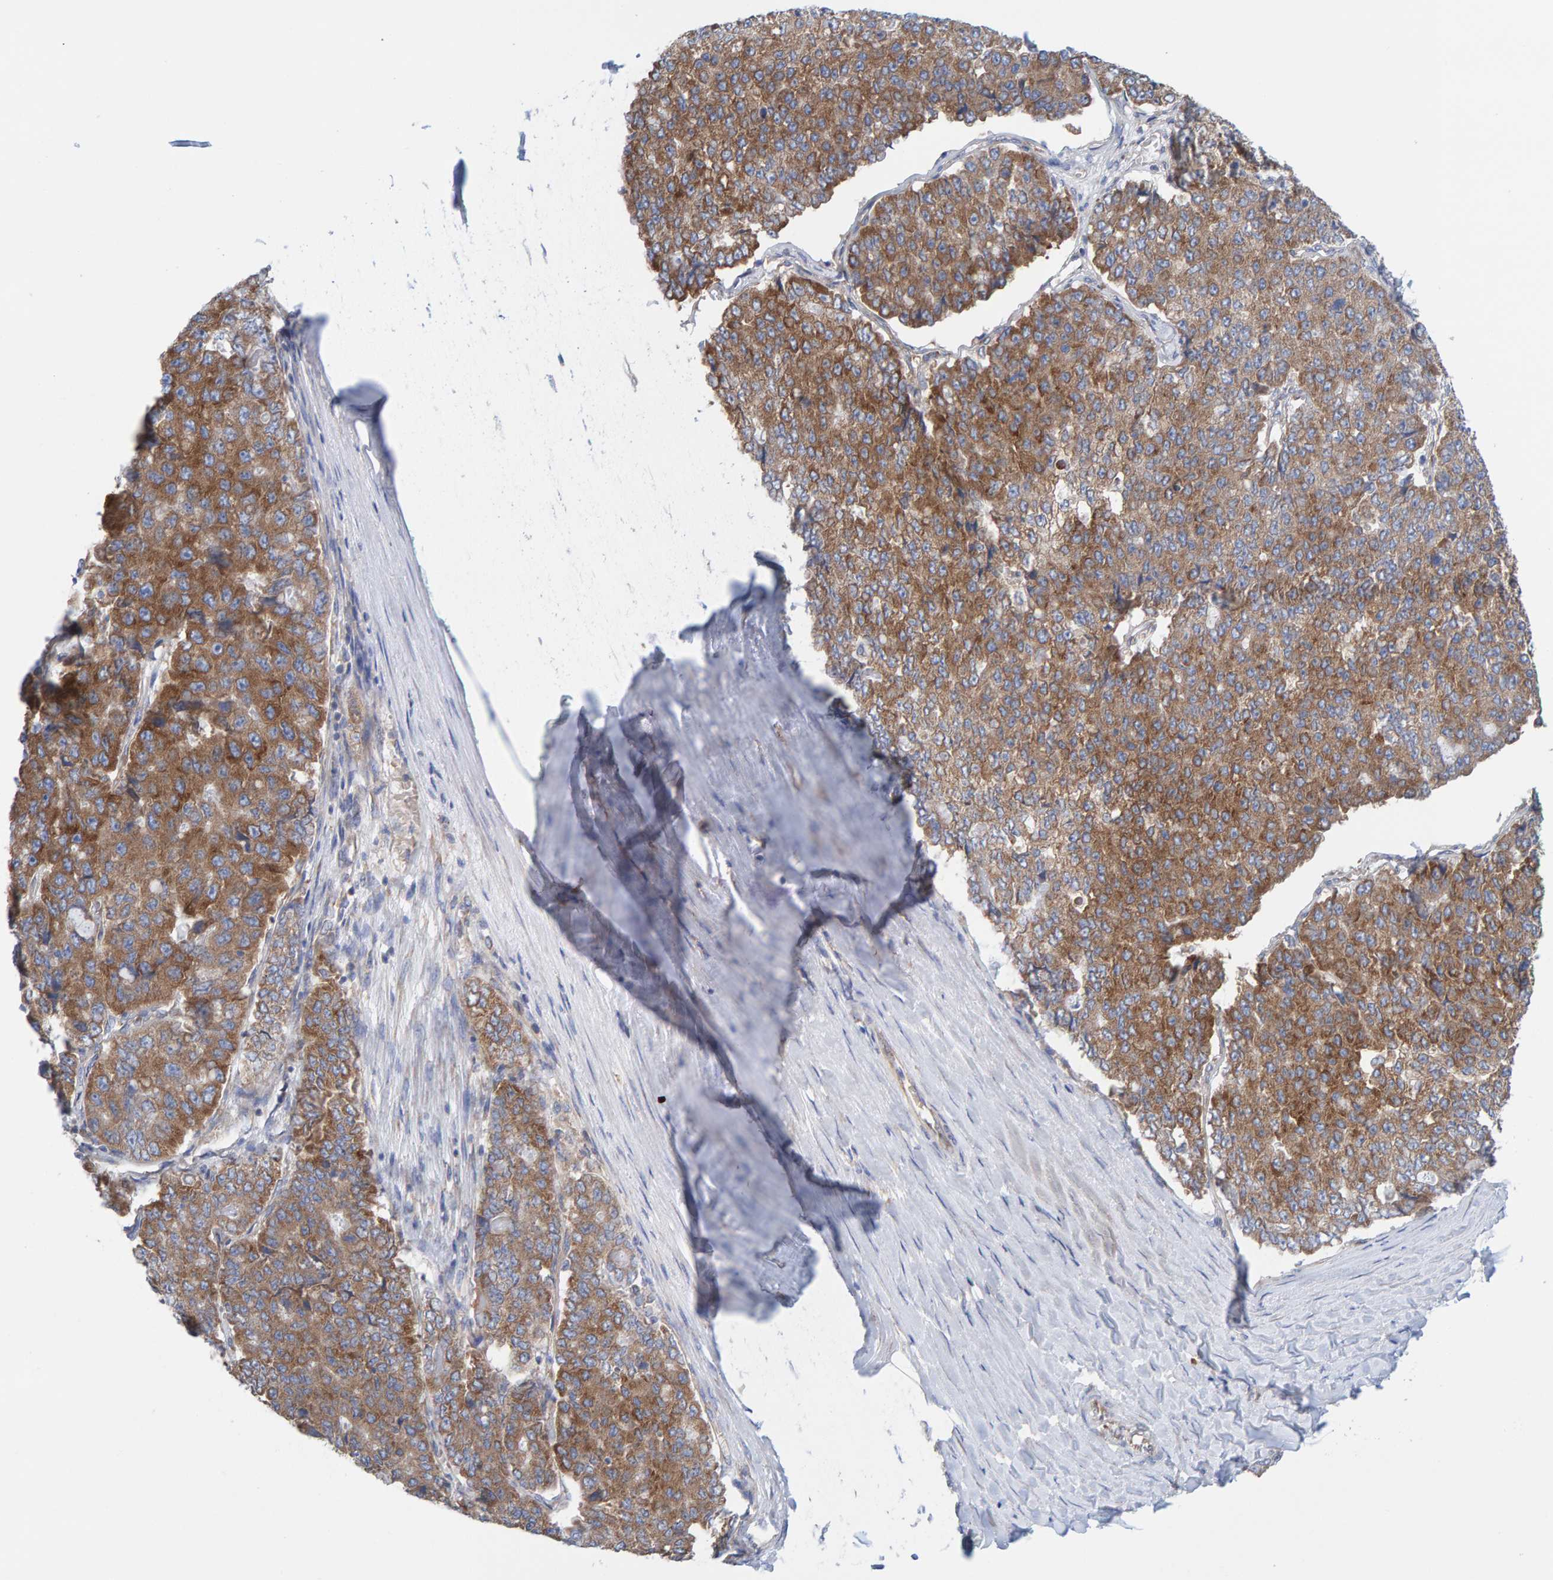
{"staining": {"intensity": "moderate", "quantity": ">75%", "location": "cytoplasmic/membranous"}, "tissue": "pancreatic cancer", "cell_type": "Tumor cells", "image_type": "cancer", "snomed": [{"axis": "morphology", "description": "Adenocarcinoma, NOS"}, {"axis": "topography", "description": "Pancreas"}], "caption": "Immunohistochemical staining of pancreatic cancer (adenocarcinoma) exhibits medium levels of moderate cytoplasmic/membranous expression in approximately >75% of tumor cells.", "gene": "CDK5RAP3", "patient": {"sex": "male", "age": 50}}